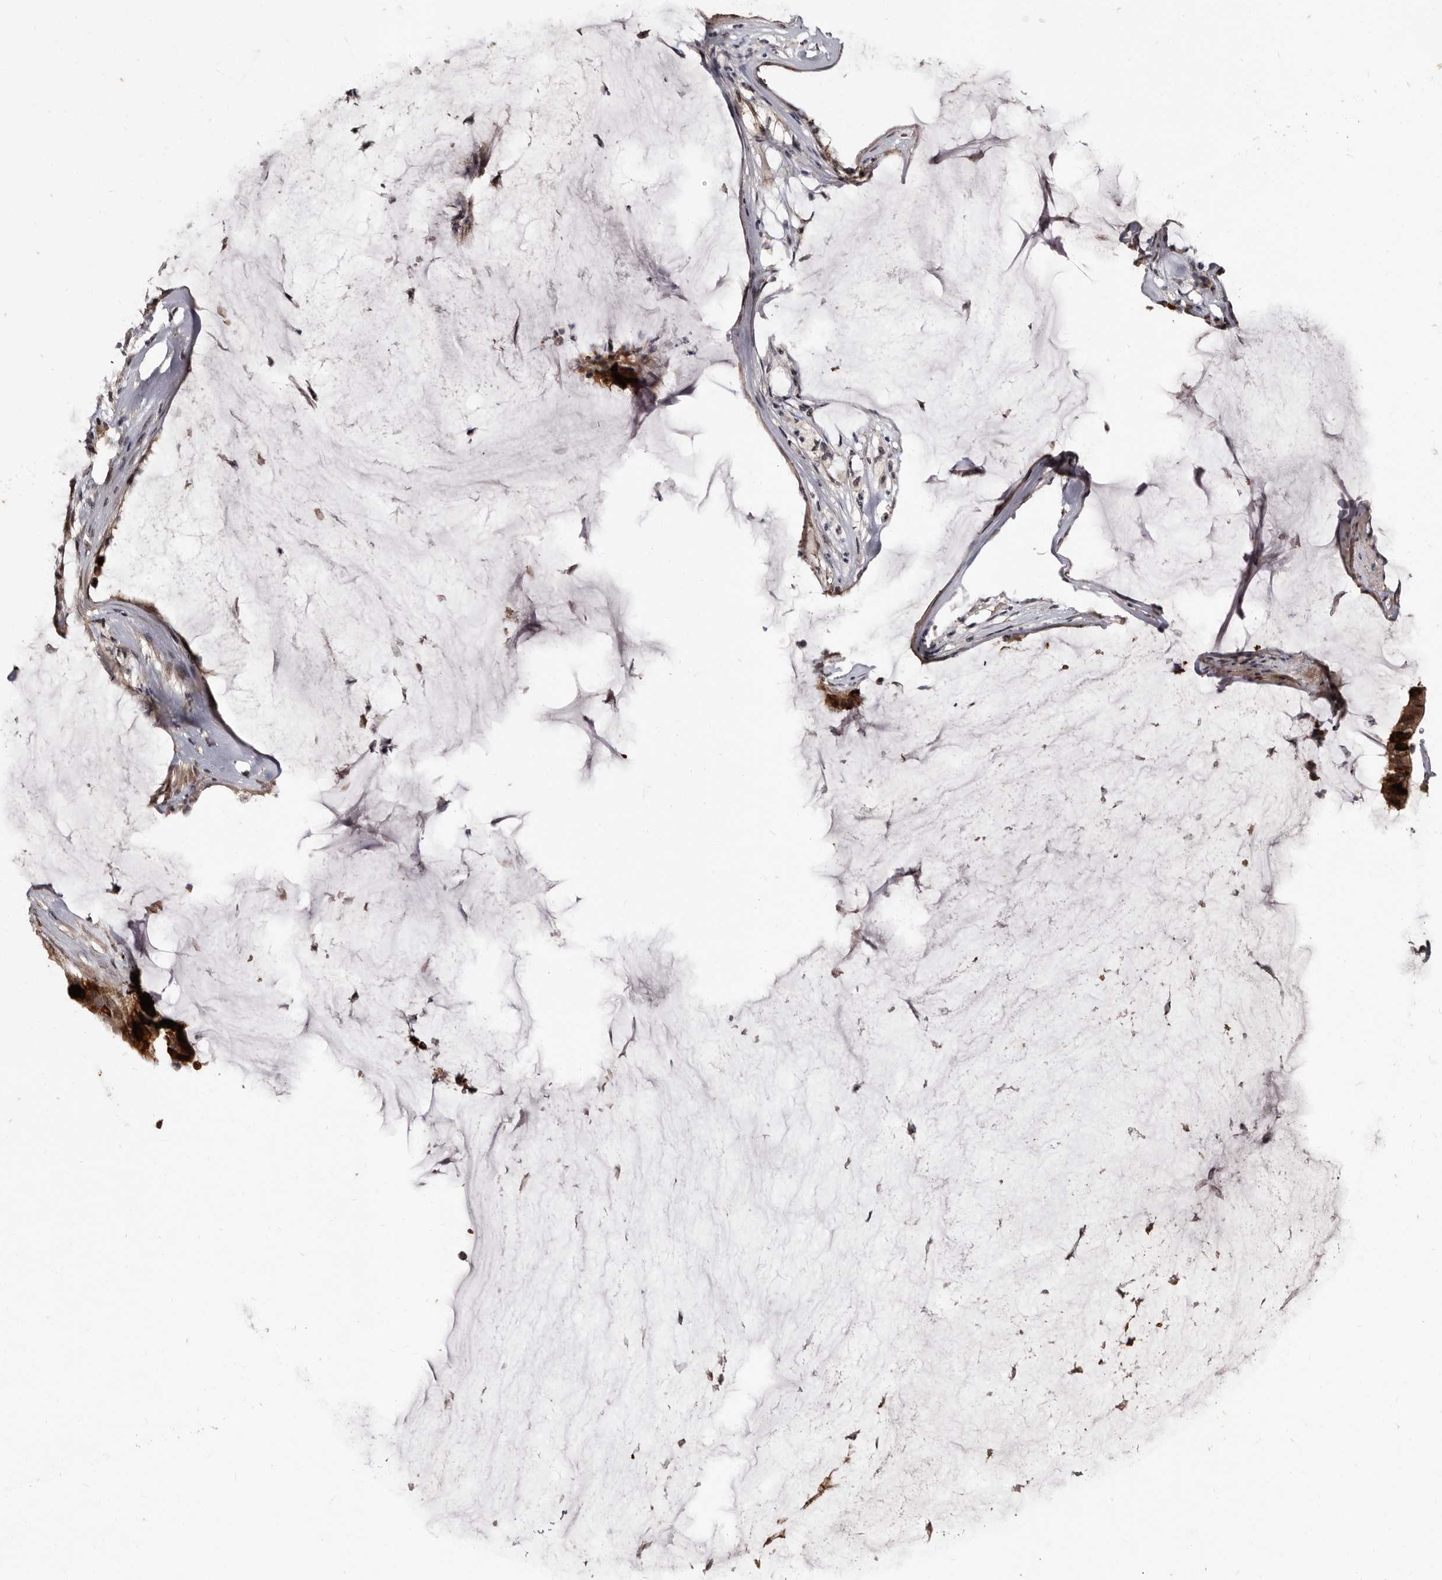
{"staining": {"intensity": "strong", "quantity": ">75%", "location": "cytoplasmic/membranous"}, "tissue": "pancreatic cancer", "cell_type": "Tumor cells", "image_type": "cancer", "snomed": [{"axis": "morphology", "description": "Adenocarcinoma, NOS"}, {"axis": "topography", "description": "Pancreas"}], "caption": "Brown immunohistochemical staining in pancreatic cancer (adenocarcinoma) displays strong cytoplasmic/membranous positivity in approximately >75% of tumor cells.", "gene": "TBC1D22B", "patient": {"sex": "male", "age": 41}}